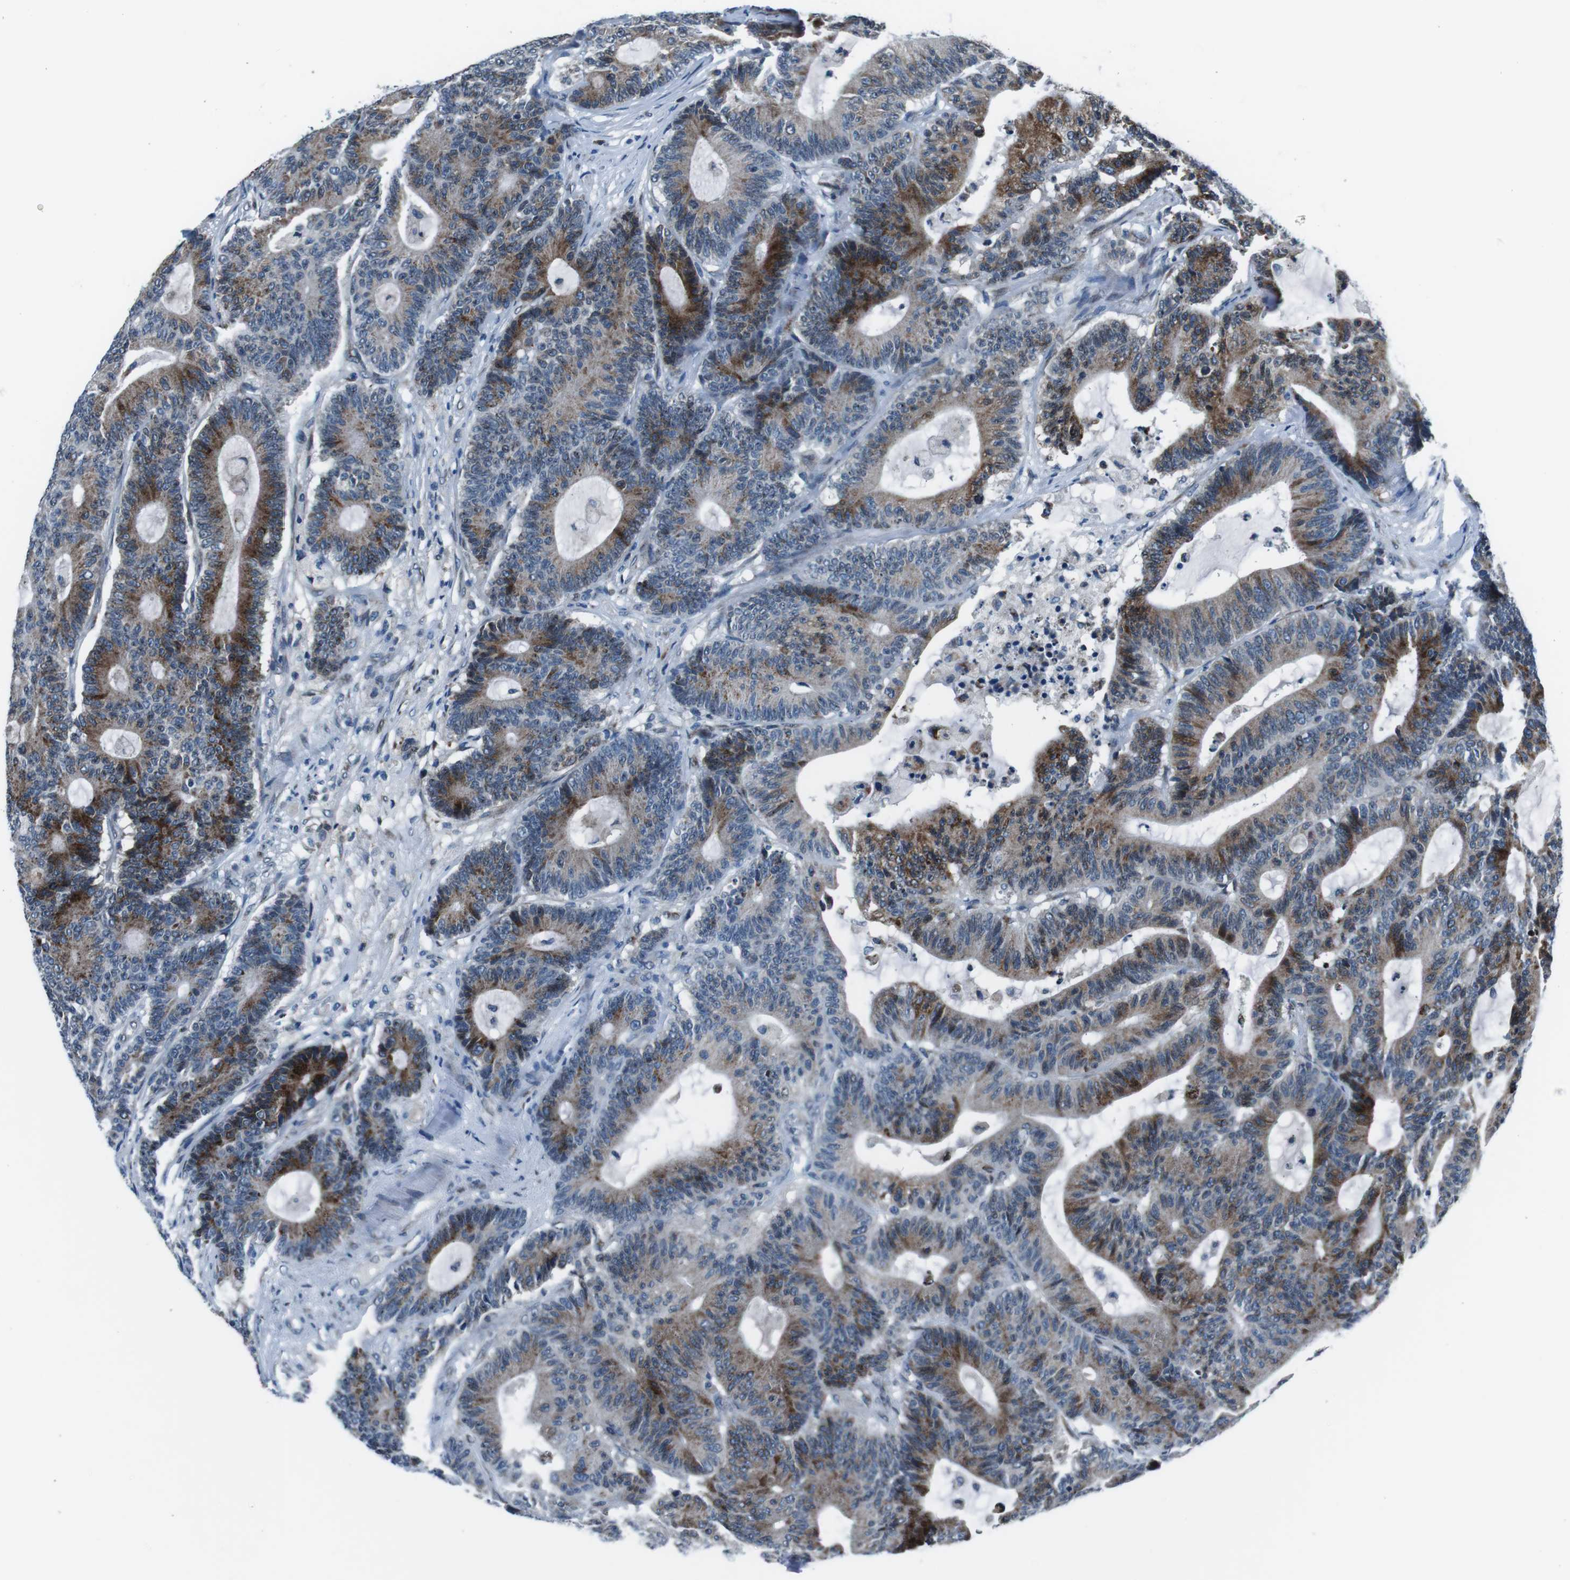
{"staining": {"intensity": "moderate", "quantity": "<25%", "location": "cytoplasmic/membranous"}, "tissue": "colorectal cancer", "cell_type": "Tumor cells", "image_type": "cancer", "snomed": [{"axis": "morphology", "description": "Adenocarcinoma, NOS"}, {"axis": "topography", "description": "Colon"}], "caption": "Brown immunohistochemical staining in colorectal adenocarcinoma demonstrates moderate cytoplasmic/membranous positivity in about <25% of tumor cells.", "gene": "NUCB2", "patient": {"sex": "female", "age": 84}}